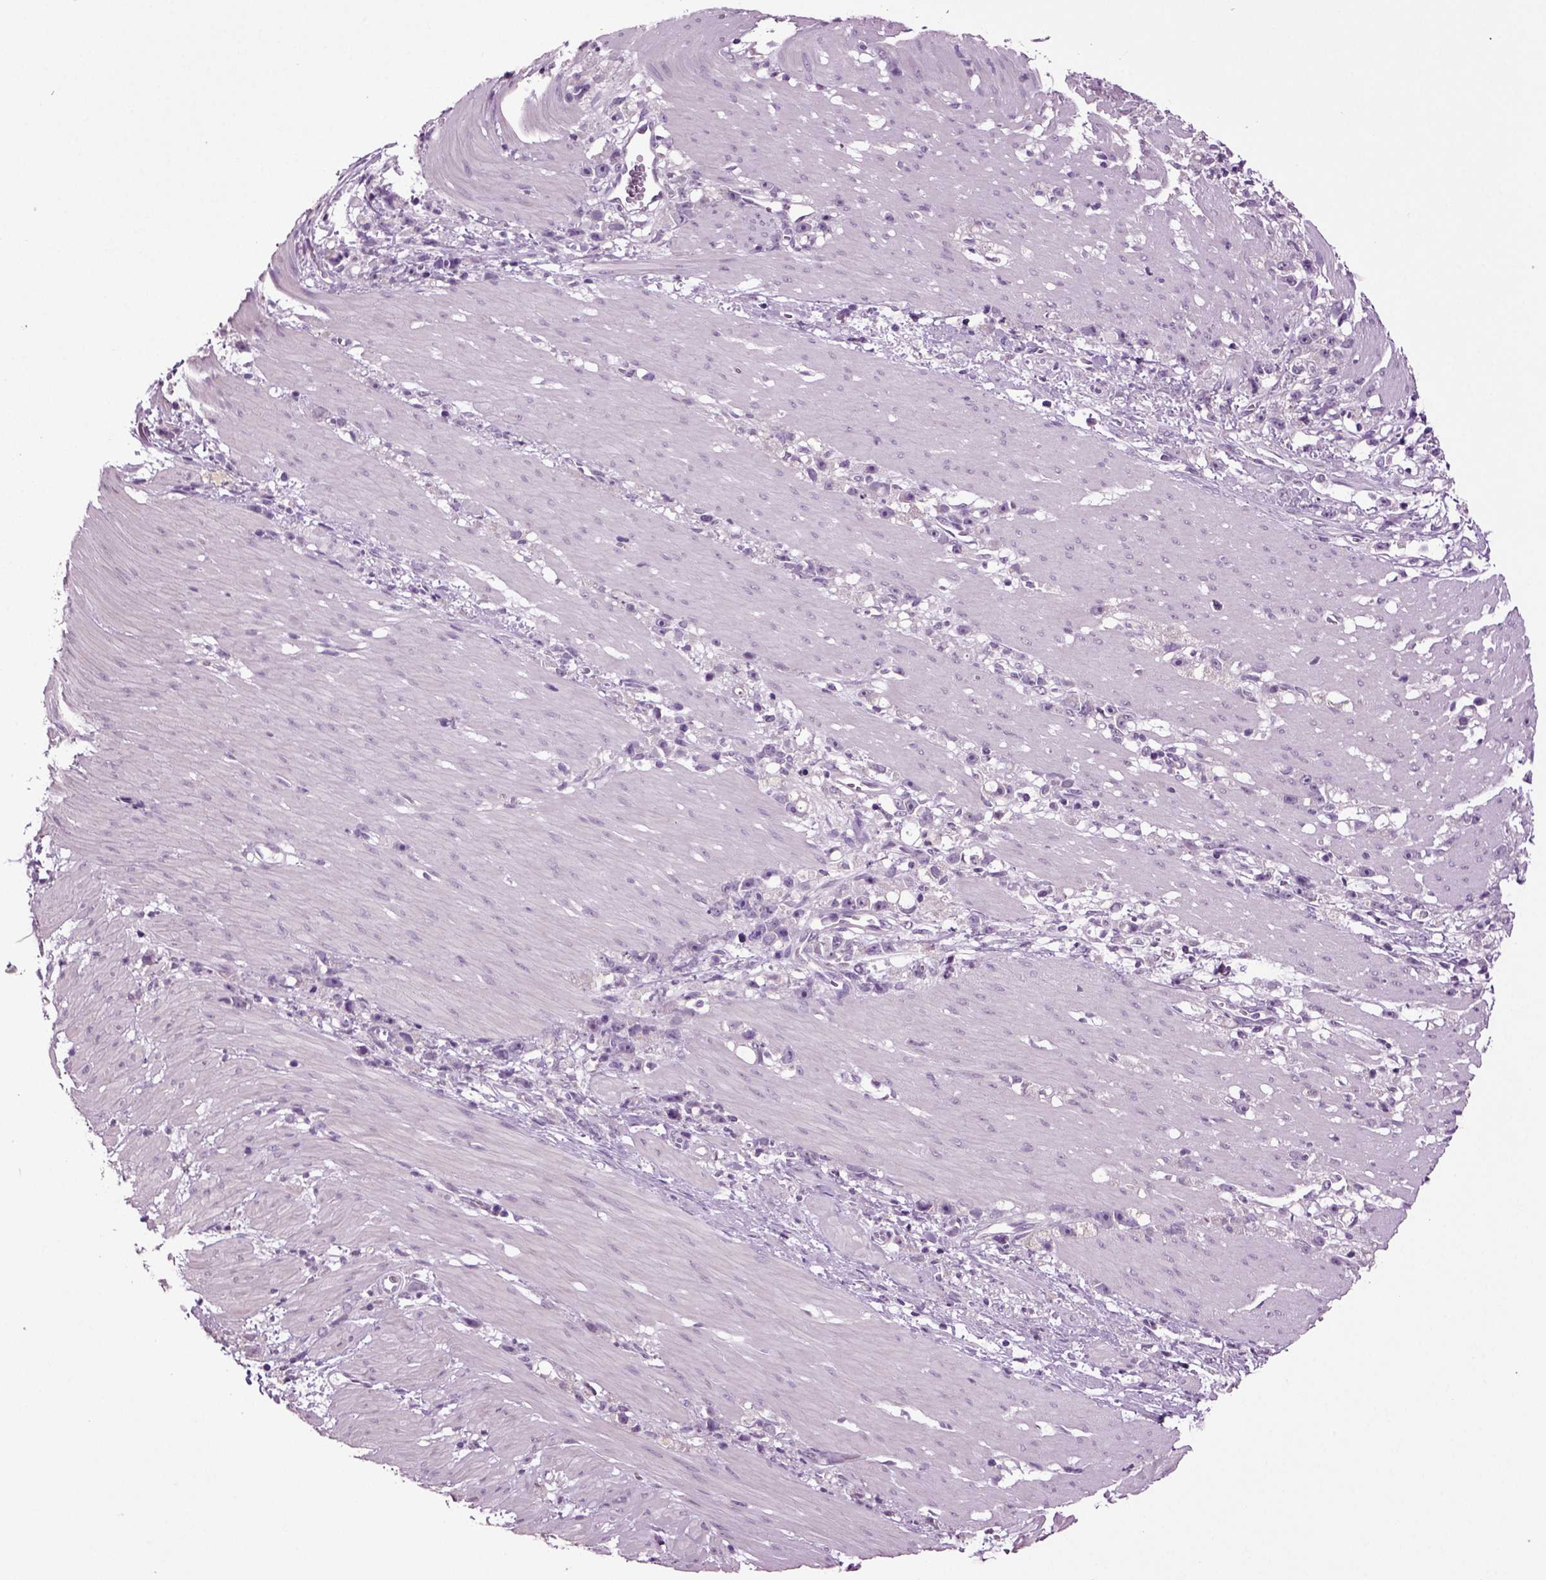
{"staining": {"intensity": "negative", "quantity": "none", "location": "none"}, "tissue": "stomach cancer", "cell_type": "Tumor cells", "image_type": "cancer", "snomed": [{"axis": "morphology", "description": "Adenocarcinoma, NOS"}, {"axis": "topography", "description": "Stomach"}], "caption": "Histopathology image shows no significant protein staining in tumor cells of stomach adenocarcinoma. (Stains: DAB IHC with hematoxylin counter stain, Microscopy: brightfield microscopy at high magnification).", "gene": "SLC17A6", "patient": {"sex": "female", "age": 59}}